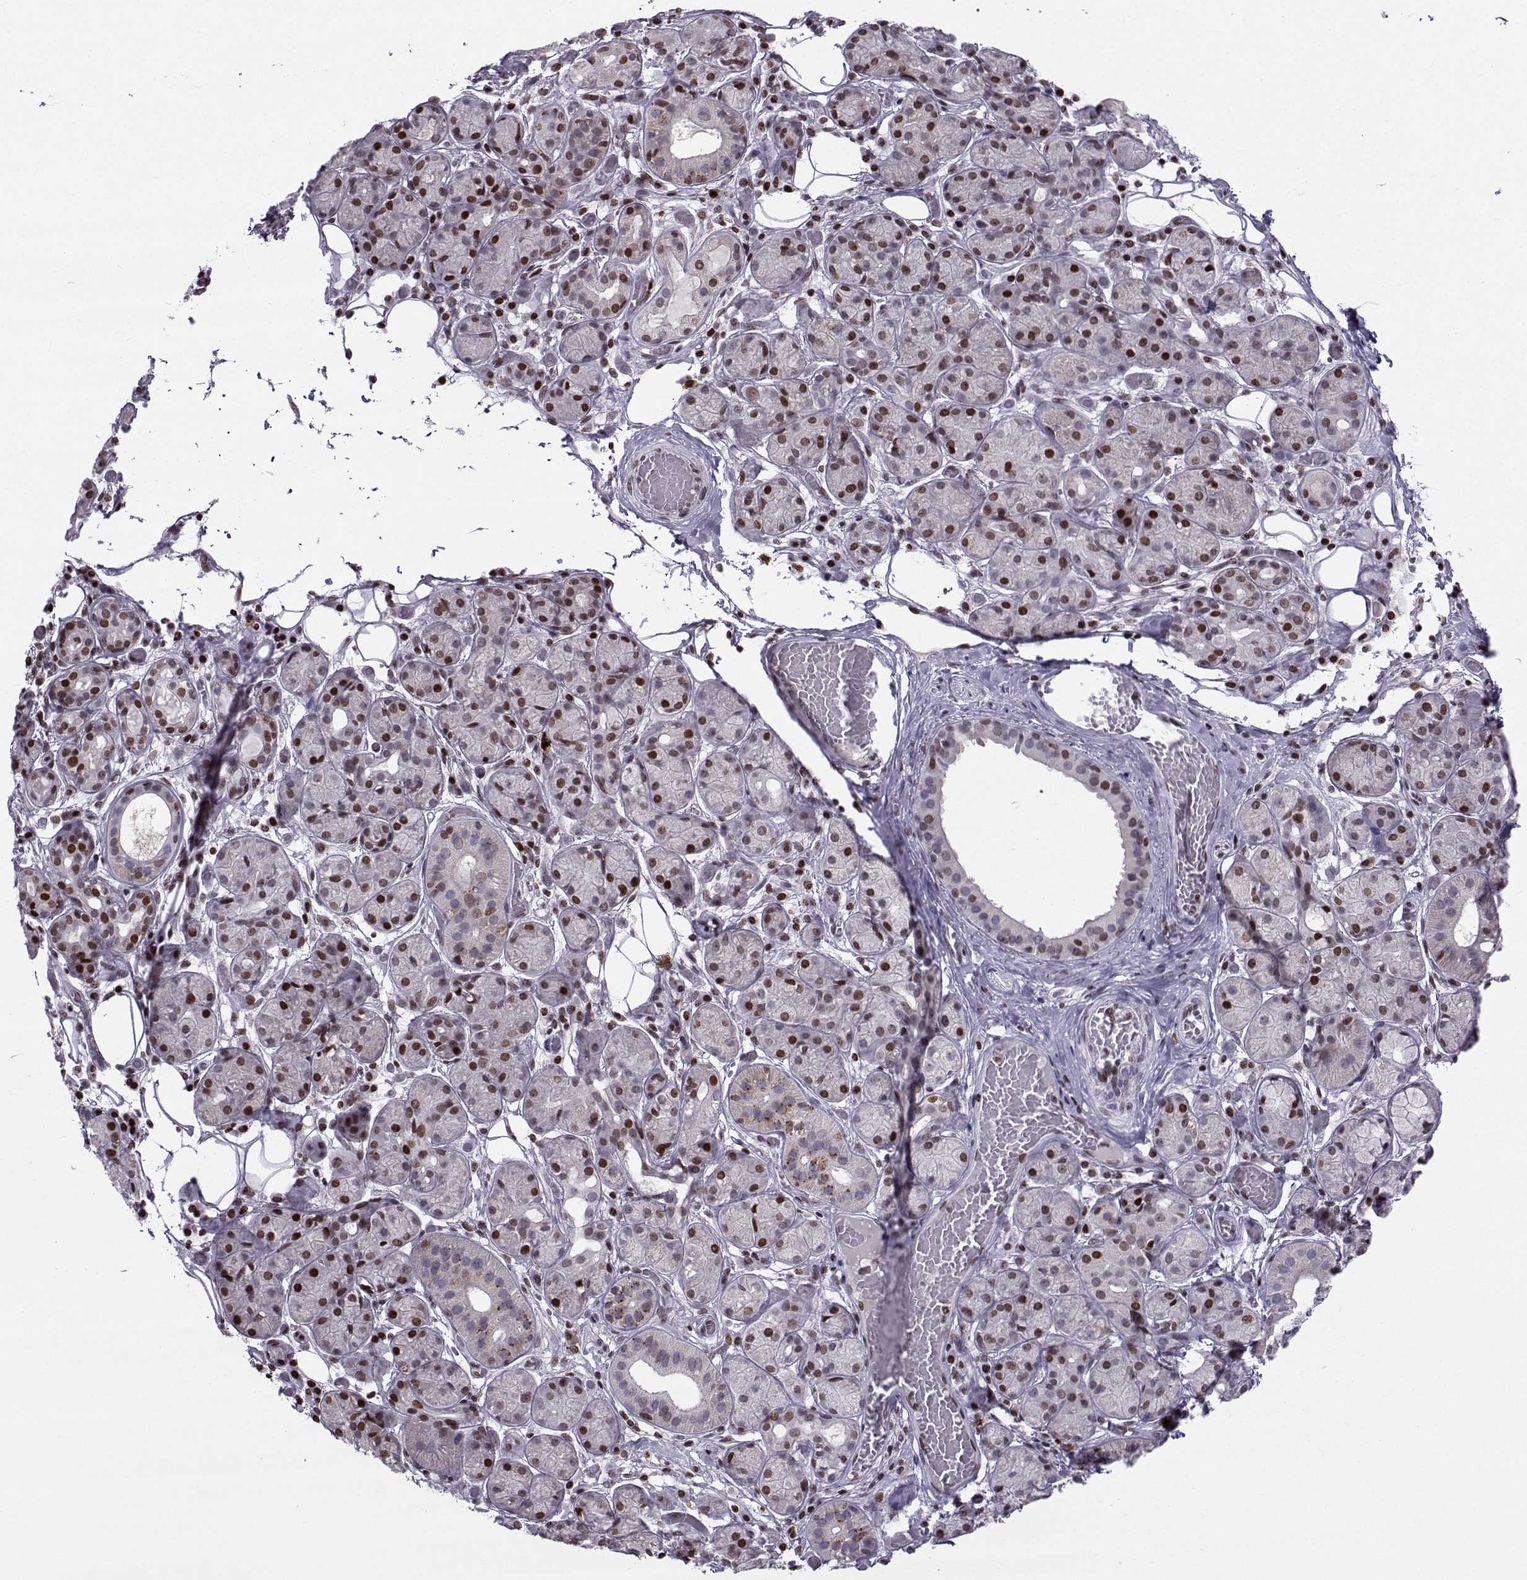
{"staining": {"intensity": "strong", "quantity": "25%-75%", "location": "nuclear"}, "tissue": "salivary gland", "cell_type": "Glandular cells", "image_type": "normal", "snomed": [{"axis": "morphology", "description": "Normal tissue, NOS"}, {"axis": "topography", "description": "Salivary gland"}, {"axis": "topography", "description": "Peripheral nerve tissue"}], "caption": "Immunohistochemistry (IHC) of unremarkable salivary gland displays high levels of strong nuclear positivity in approximately 25%-75% of glandular cells. (IHC, brightfield microscopy, high magnification).", "gene": "ZNF19", "patient": {"sex": "male", "age": 71}}